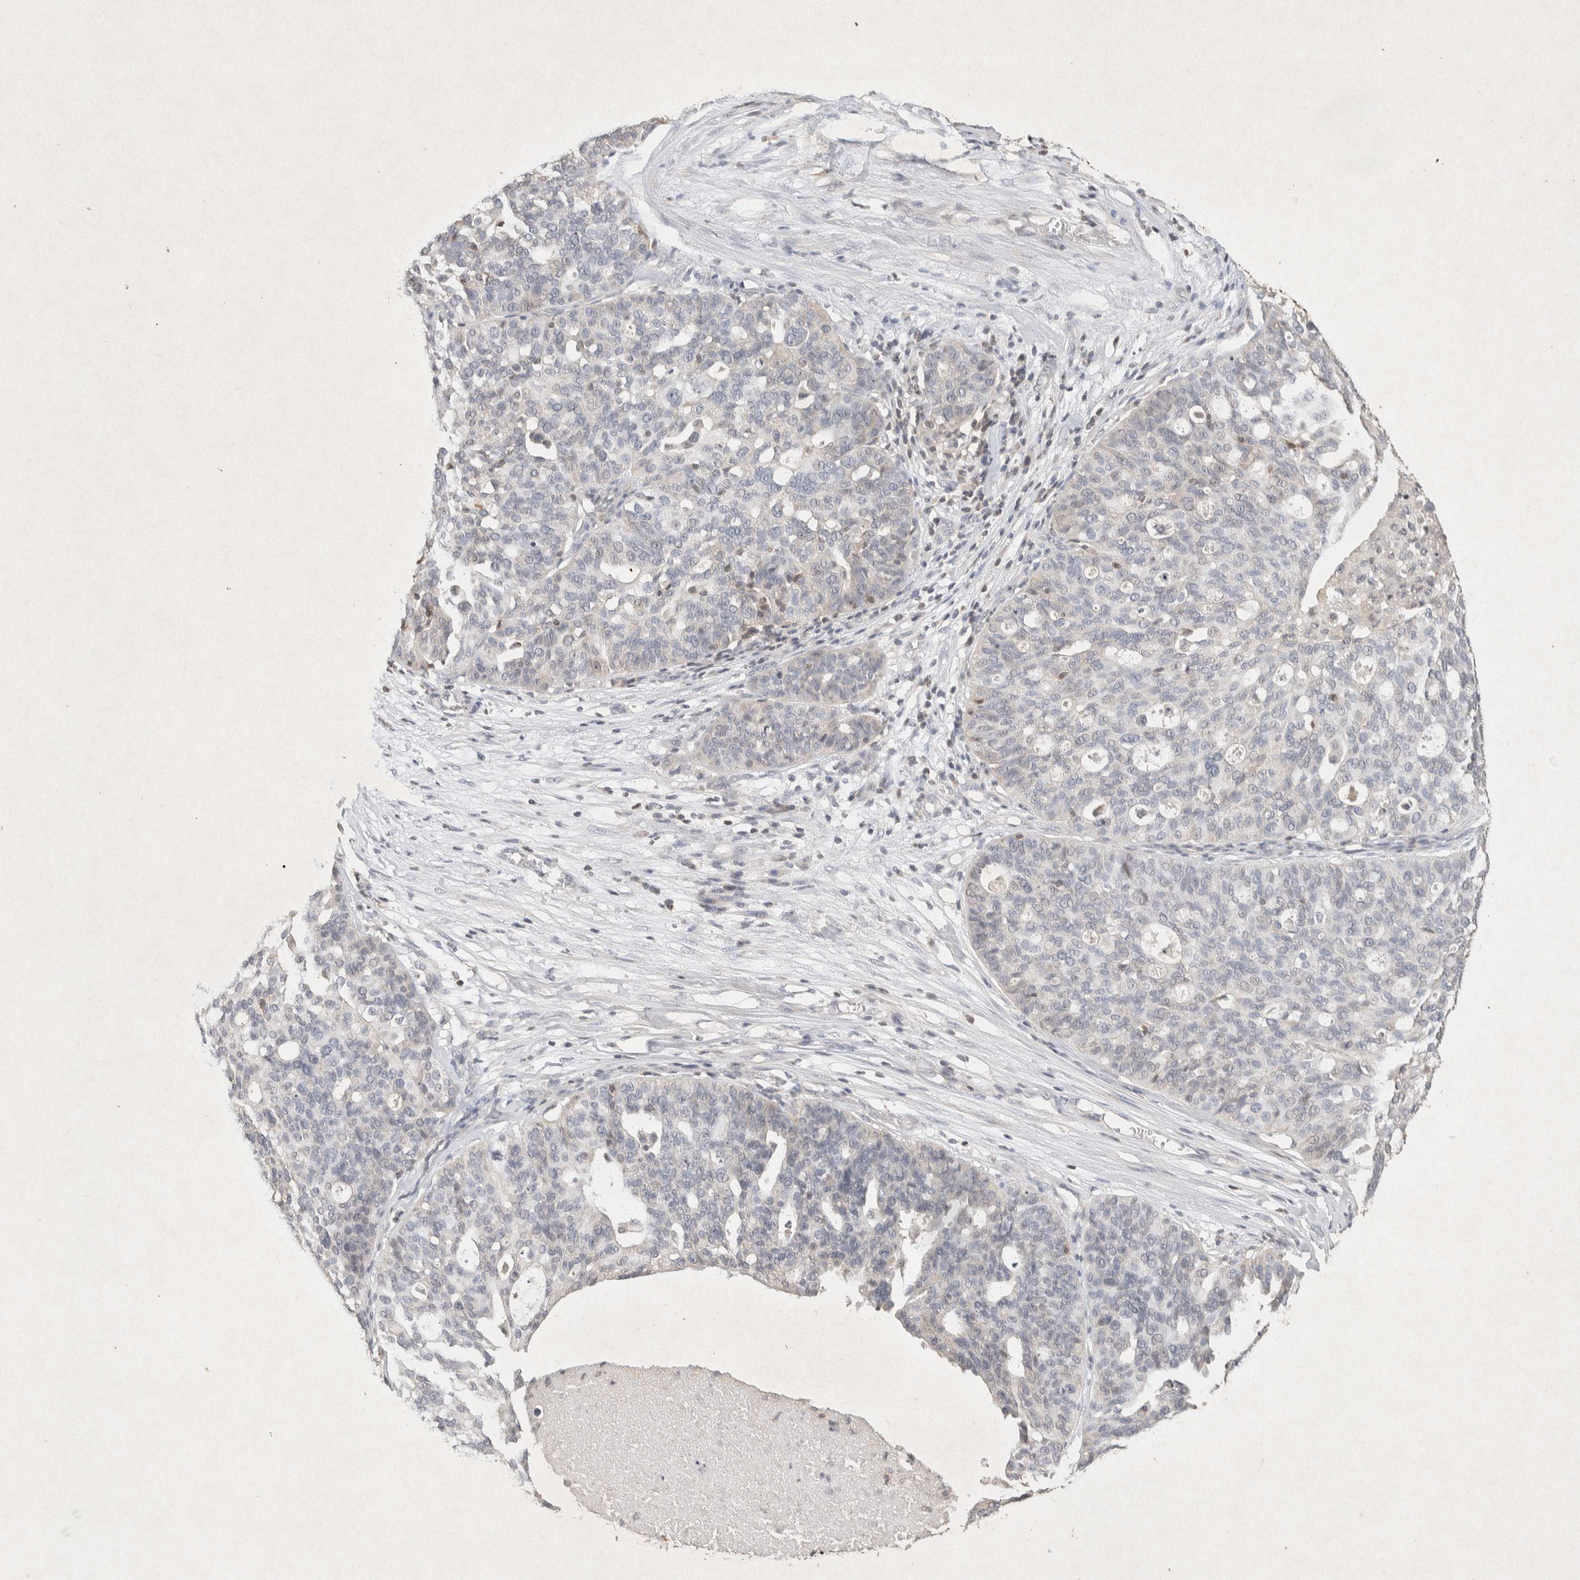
{"staining": {"intensity": "negative", "quantity": "none", "location": "none"}, "tissue": "ovarian cancer", "cell_type": "Tumor cells", "image_type": "cancer", "snomed": [{"axis": "morphology", "description": "Cystadenocarcinoma, serous, NOS"}, {"axis": "topography", "description": "Ovary"}], "caption": "A micrograph of human ovarian cancer (serous cystadenocarcinoma) is negative for staining in tumor cells. Nuclei are stained in blue.", "gene": "RAC2", "patient": {"sex": "female", "age": 59}}